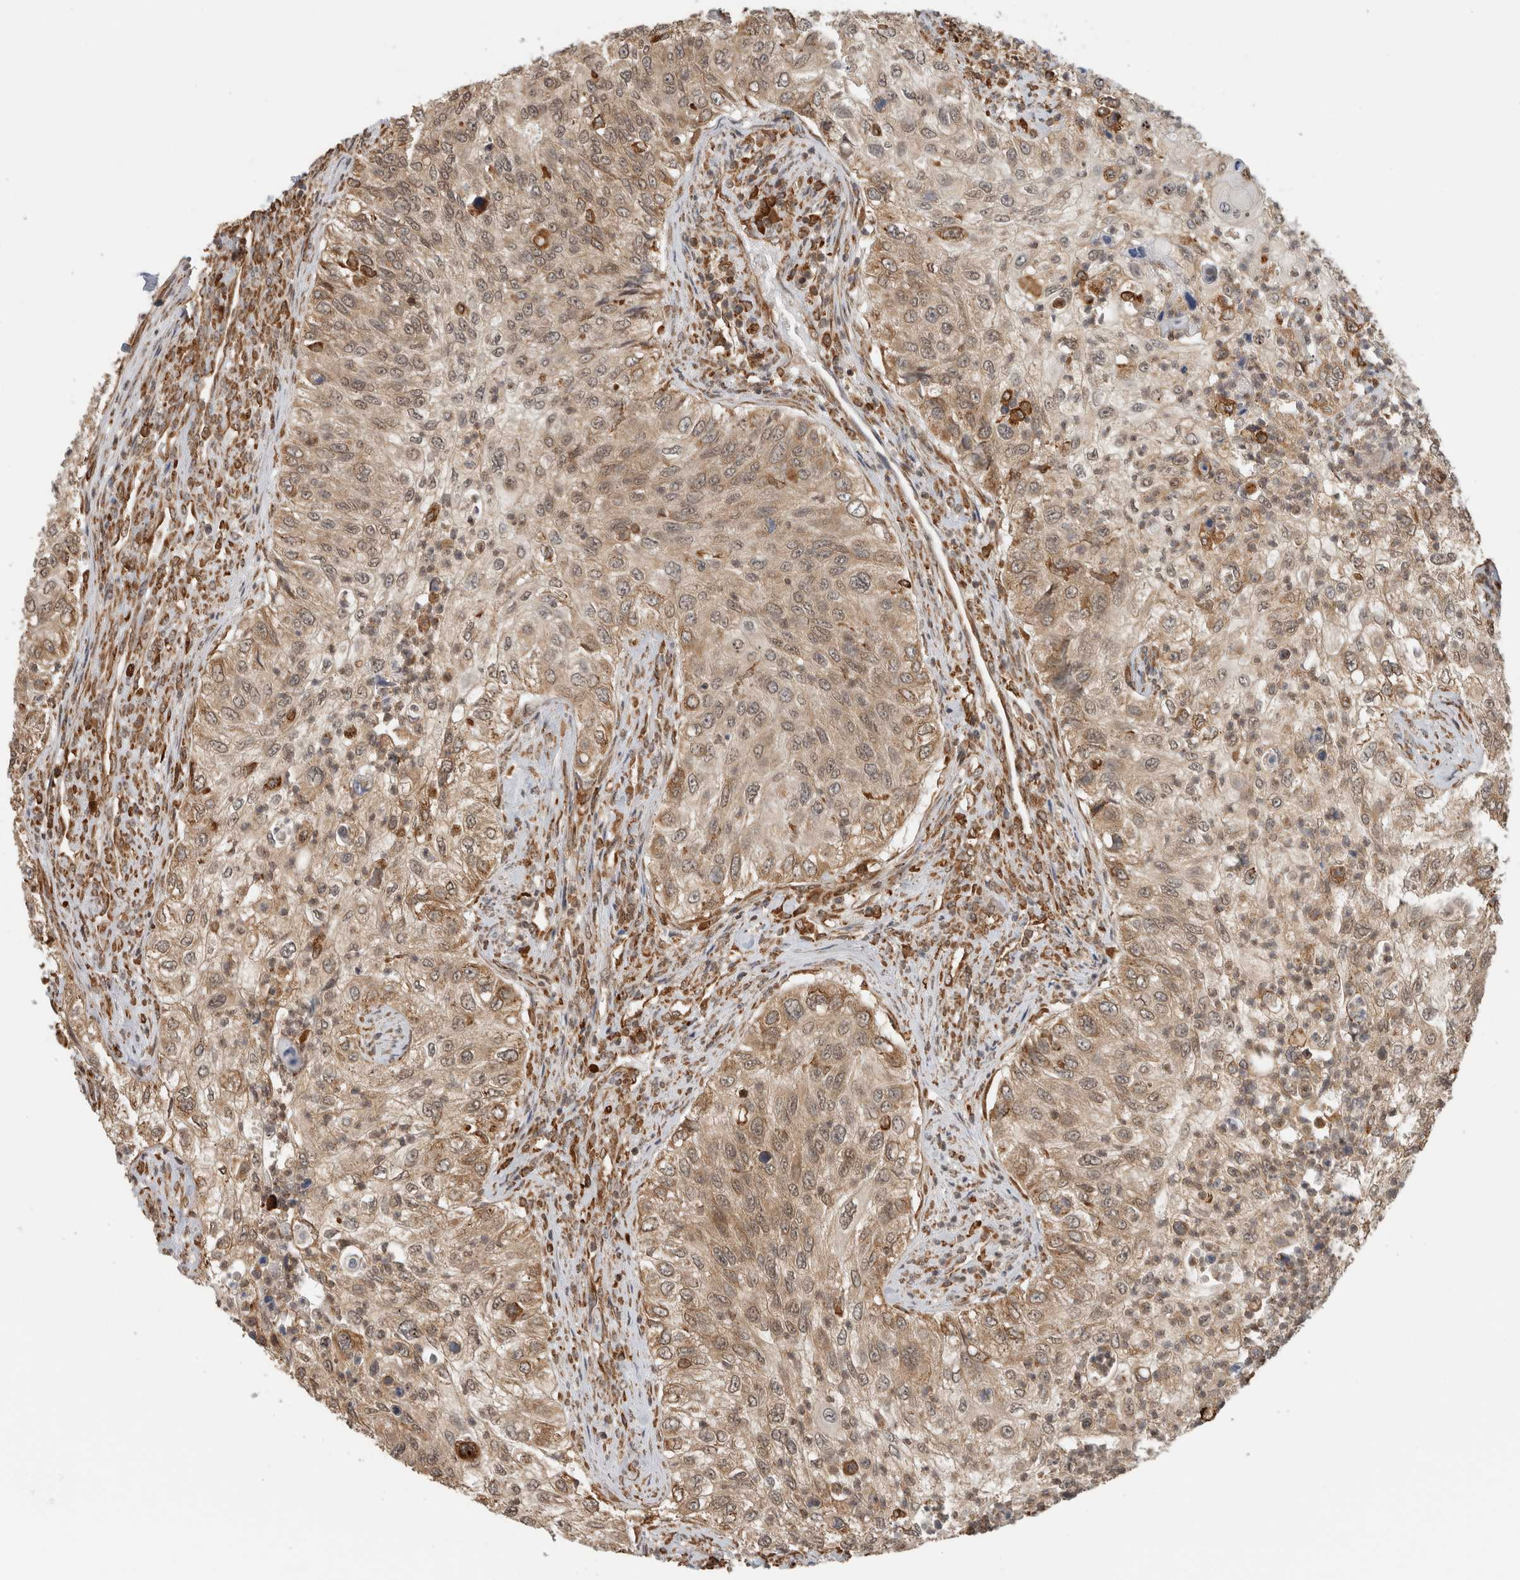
{"staining": {"intensity": "weak", "quantity": ">75%", "location": "cytoplasmic/membranous,nuclear"}, "tissue": "urothelial cancer", "cell_type": "Tumor cells", "image_type": "cancer", "snomed": [{"axis": "morphology", "description": "Urothelial carcinoma, High grade"}, {"axis": "topography", "description": "Urinary bladder"}], "caption": "This is an image of IHC staining of high-grade urothelial carcinoma, which shows weak staining in the cytoplasmic/membranous and nuclear of tumor cells.", "gene": "MS4A7", "patient": {"sex": "female", "age": 60}}